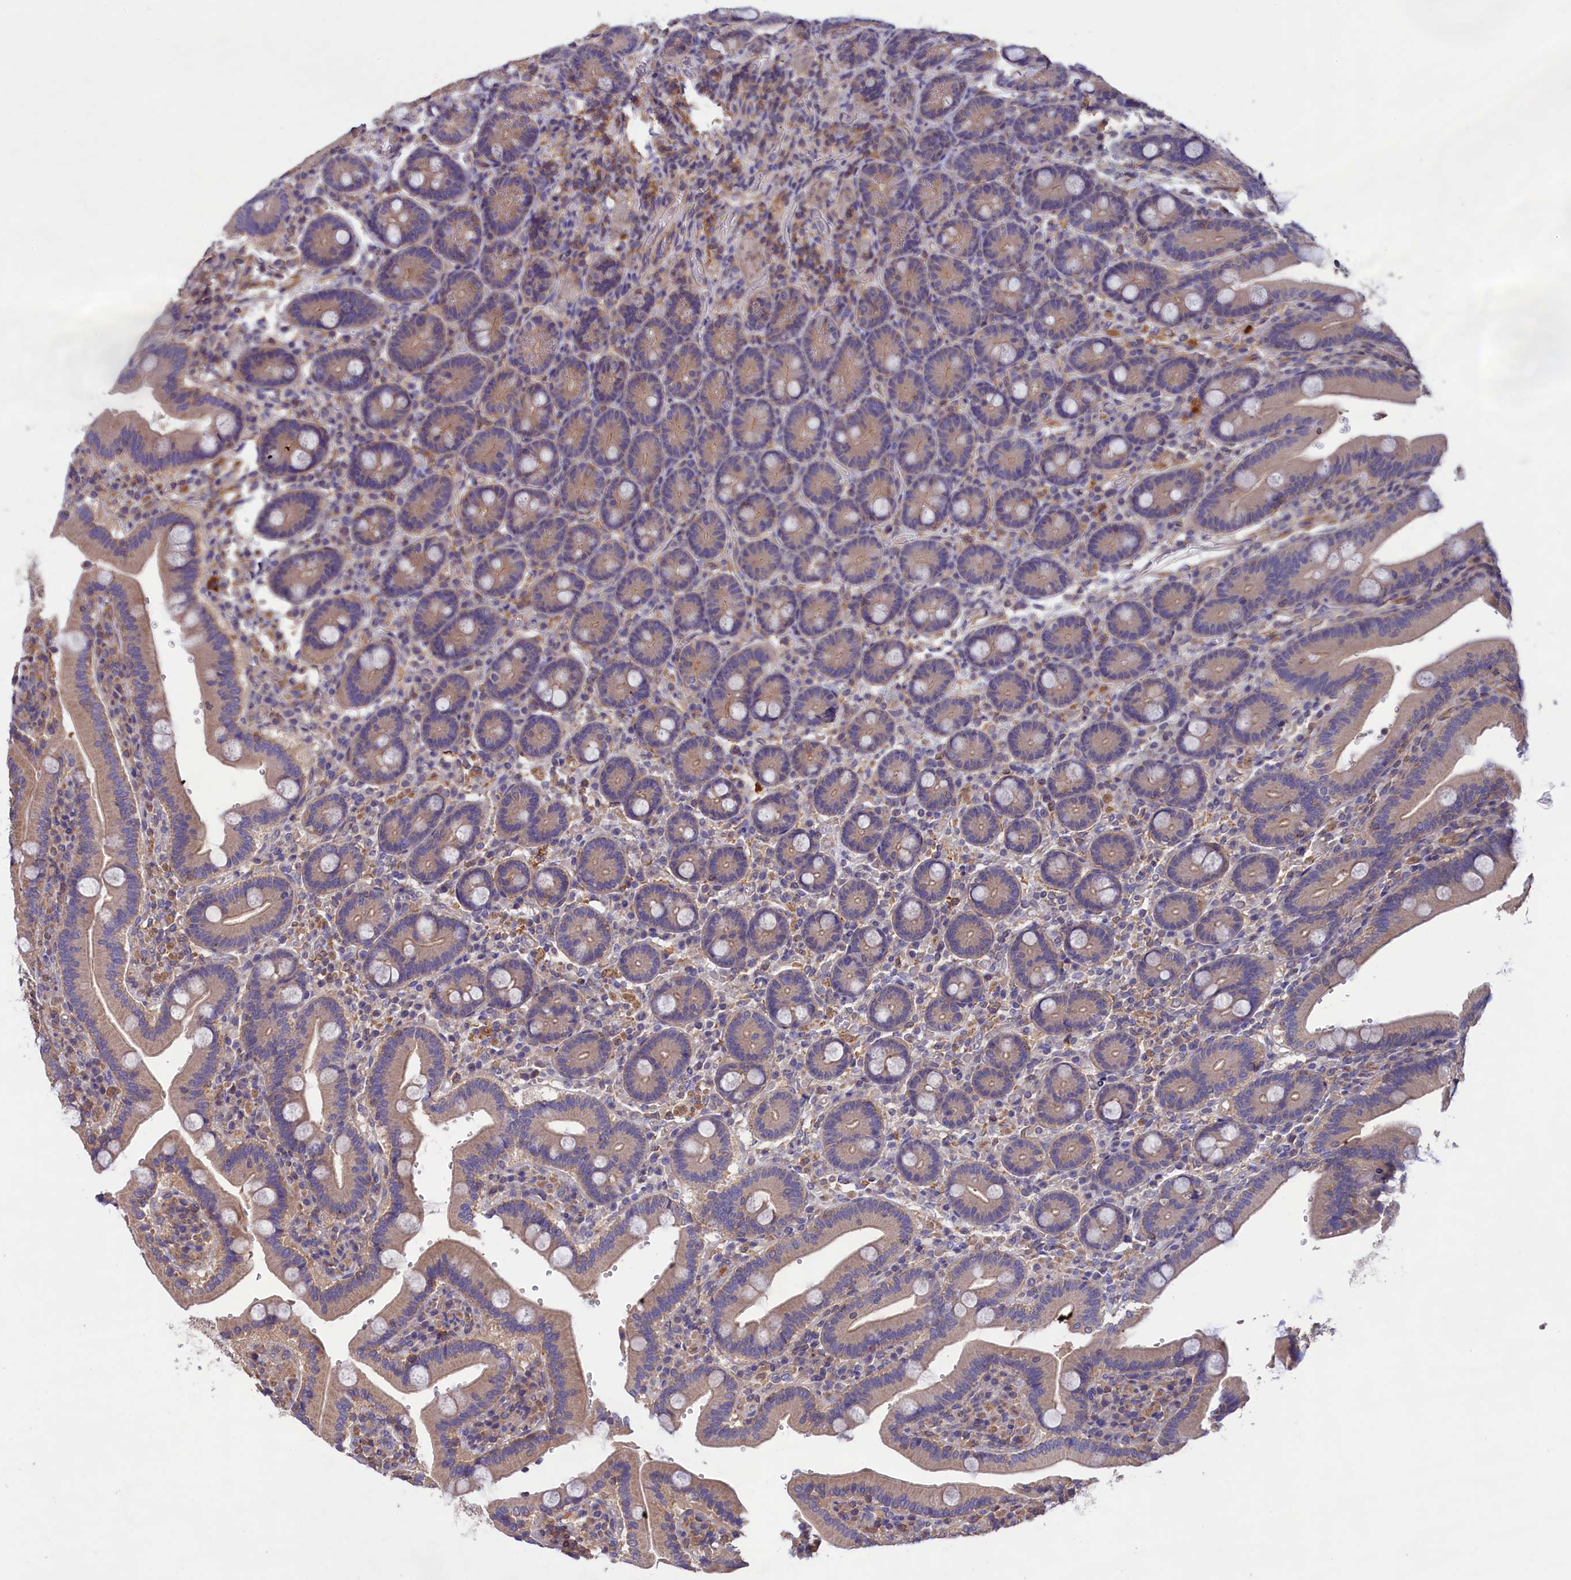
{"staining": {"intensity": "moderate", "quantity": ">75%", "location": "cytoplasmic/membranous"}, "tissue": "duodenum", "cell_type": "Glandular cells", "image_type": "normal", "snomed": [{"axis": "morphology", "description": "Normal tissue, NOS"}, {"axis": "topography", "description": "Duodenum"}], "caption": "Immunohistochemical staining of benign human duodenum reveals moderate cytoplasmic/membranous protein staining in about >75% of glandular cells.", "gene": "AMDHD2", "patient": {"sex": "female", "age": 62}}